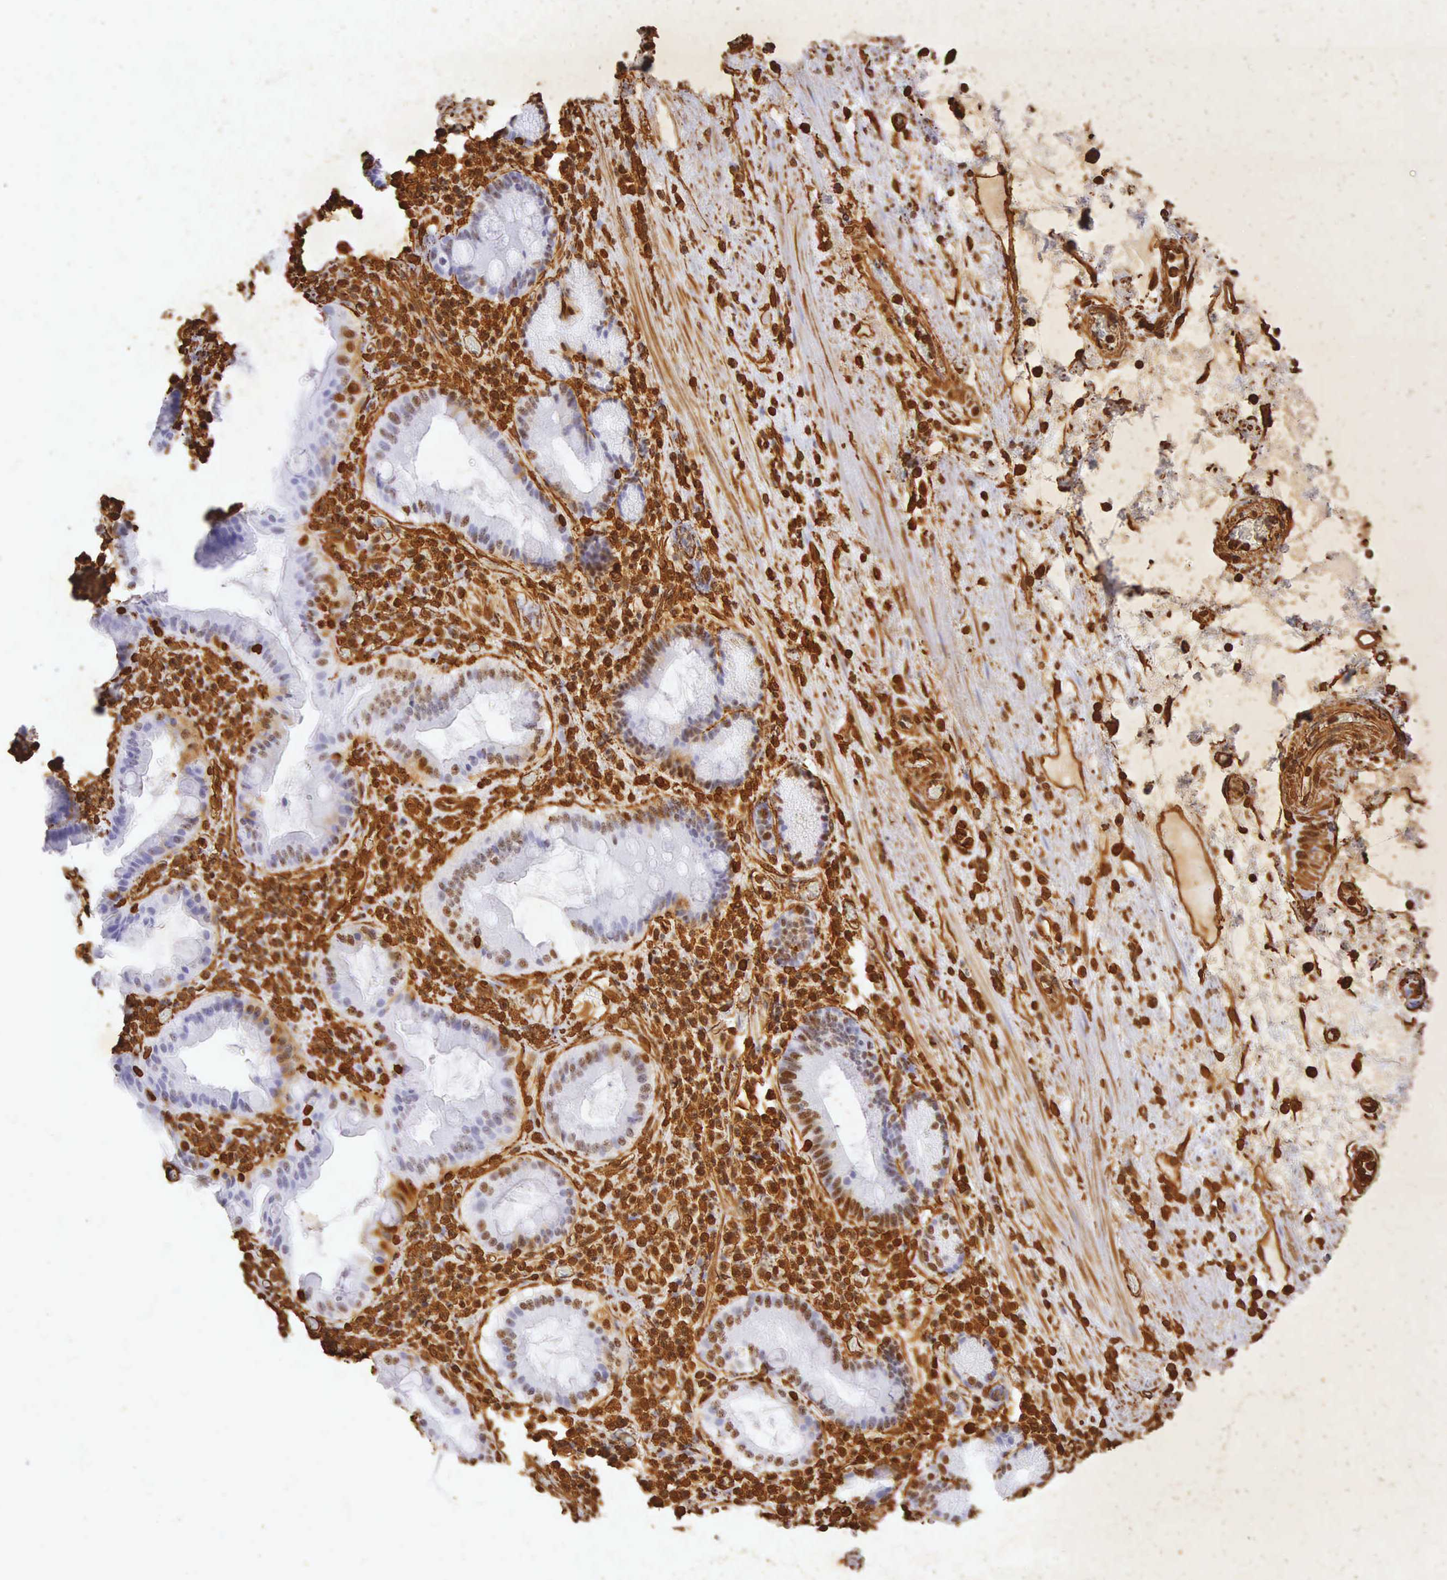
{"staining": {"intensity": "negative", "quantity": "none", "location": "none"}, "tissue": "stomach", "cell_type": "Glandular cells", "image_type": "normal", "snomed": [{"axis": "morphology", "description": "Normal tissue, NOS"}, {"axis": "topography", "description": "Stomach, lower"}, {"axis": "topography", "description": "Duodenum"}], "caption": "High magnification brightfield microscopy of benign stomach stained with DAB (brown) and counterstained with hematoxylin (blue): glandular cells show no significant expression. (DAB immunohistochemistry (IHC) with hematoxylin counter stain).", "gene": "VIM", "patient": {"sex": "male", "age": 84}}